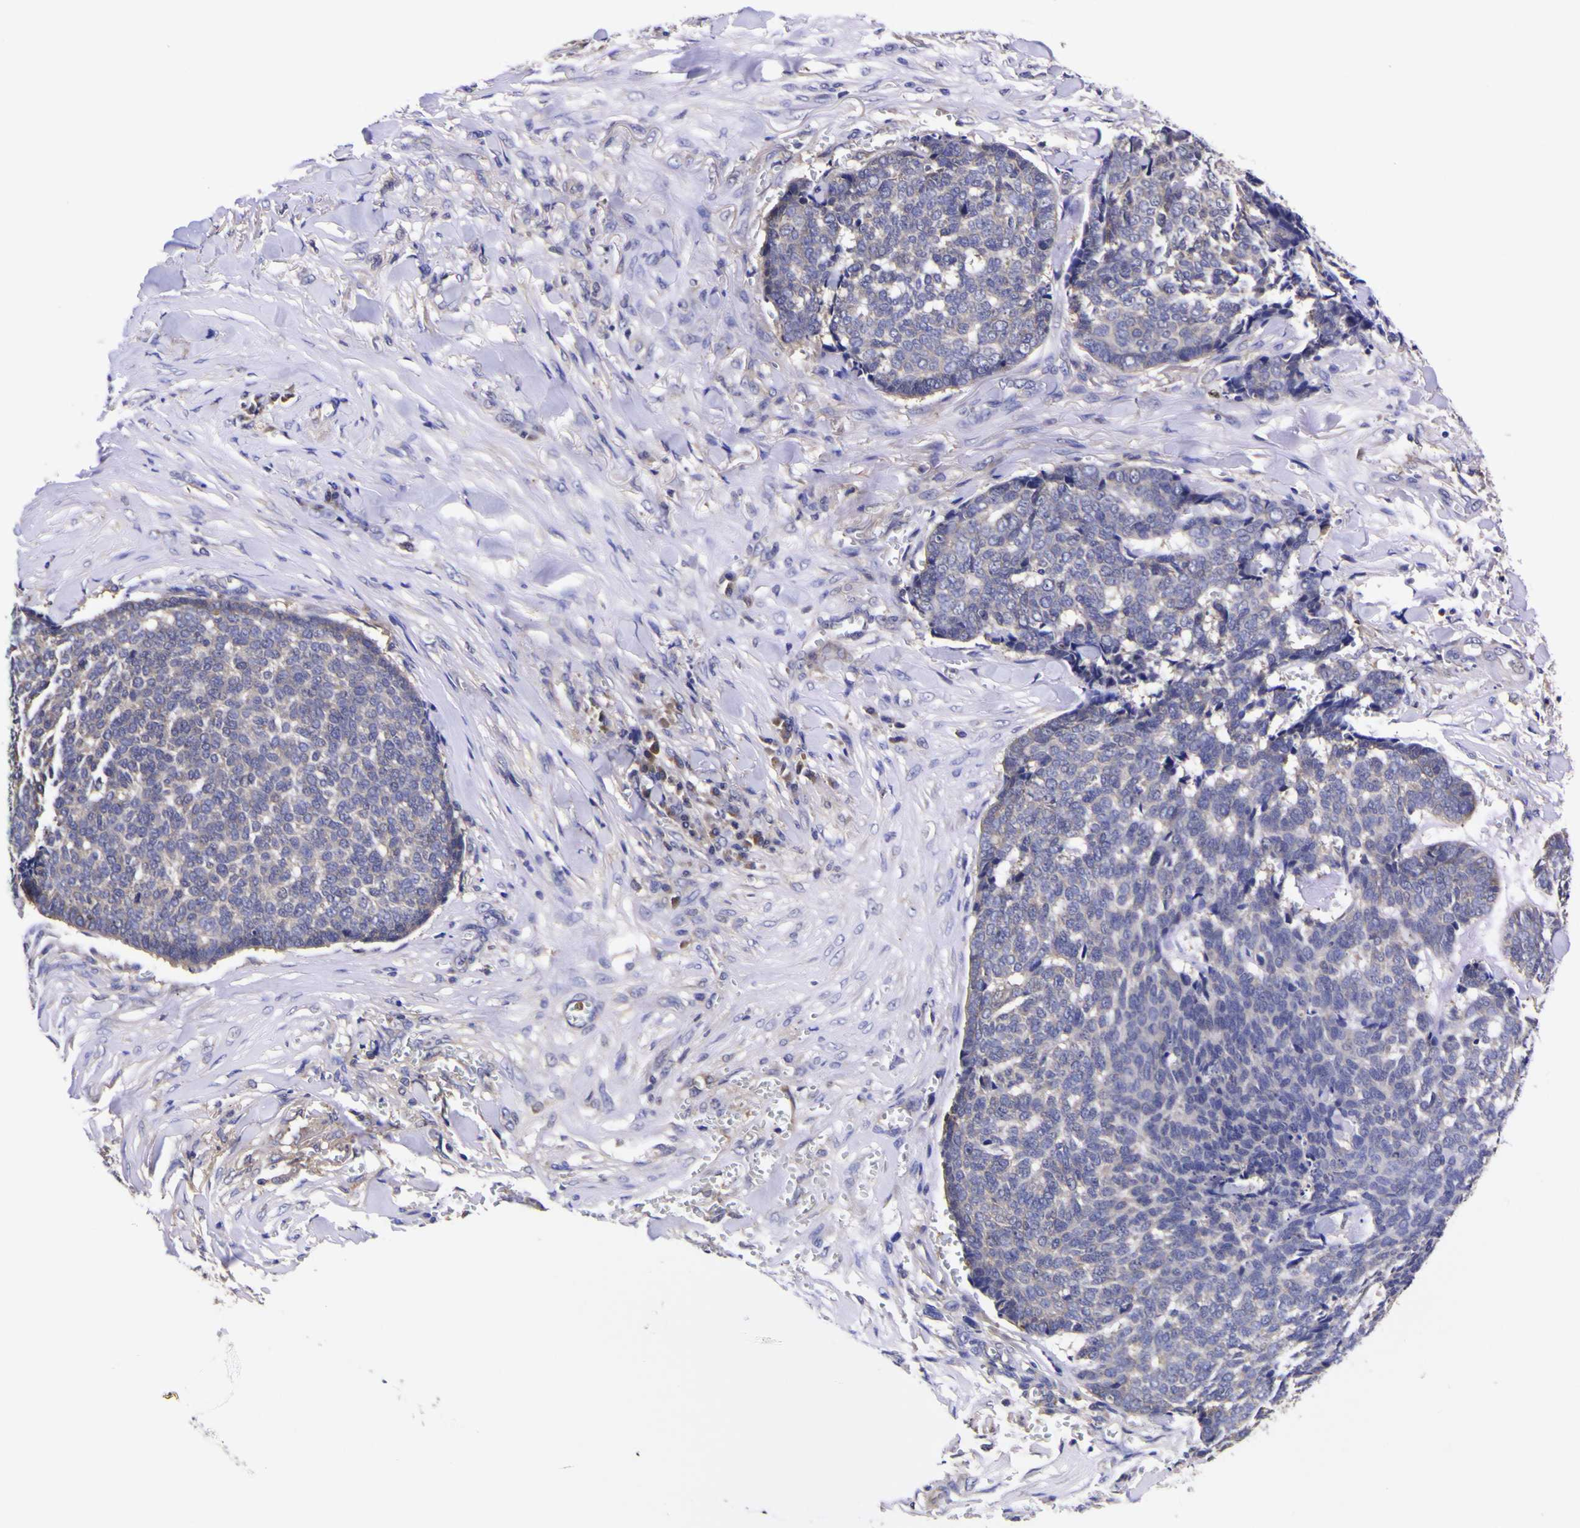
{"staining": {"intensity": "negative", "quantity": "none", "location": "none"}, "tissue": "skin cancer", "cell_type": "Tumor cells", "image_type": "cancer", "snomed": [{"axis": "morphology", "description": "Basal cell carcinoma"}, {"axis": "topography", "description": "Skin"}], "caption": "Skin cancer was stained to show a protein in brown. There is no significant staining in tumor cells.", "gene": "MAPK14", "patient": {"sex": "male", "age": 84}}